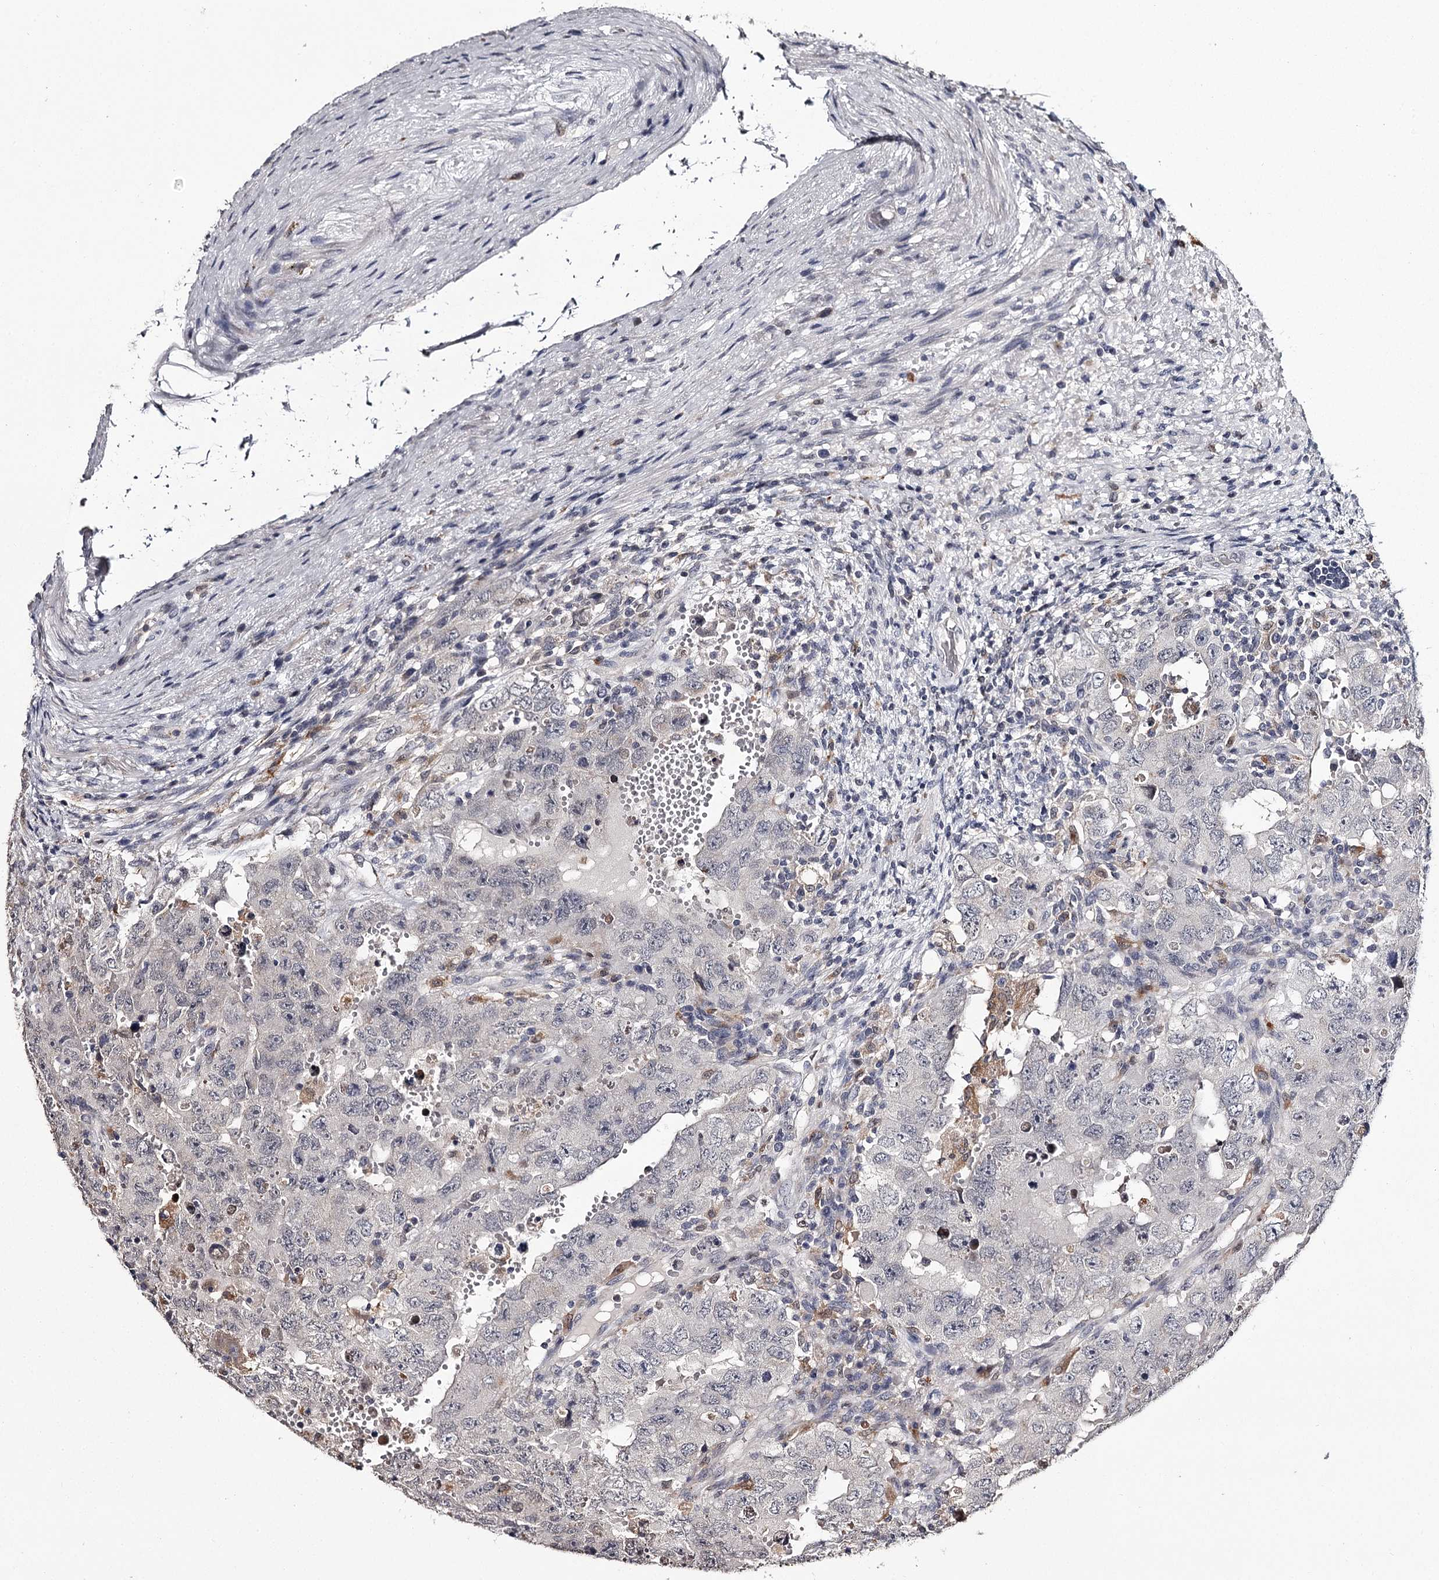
{"staining": {"intensity": "negative", "quantity": "none", "location": "none"}, "tissue": "testis cancer", "cell_type": "Tumor cells", "image_type": "cancer", "snomed": [{"axis": "morphology", "description": "Carcinoma, Embryonal, NOS"}, {"axis": "topography", "description": "Testis"}], "caption": "Immunohistochemistry image of neoplastic tissue: testis cancer stained with DAB displays no significant protein positivity in tumor cells. Nuclei are stained in blue.", "gene": "SLC32A1", "patient": {"sex": "male", "age": 26}}